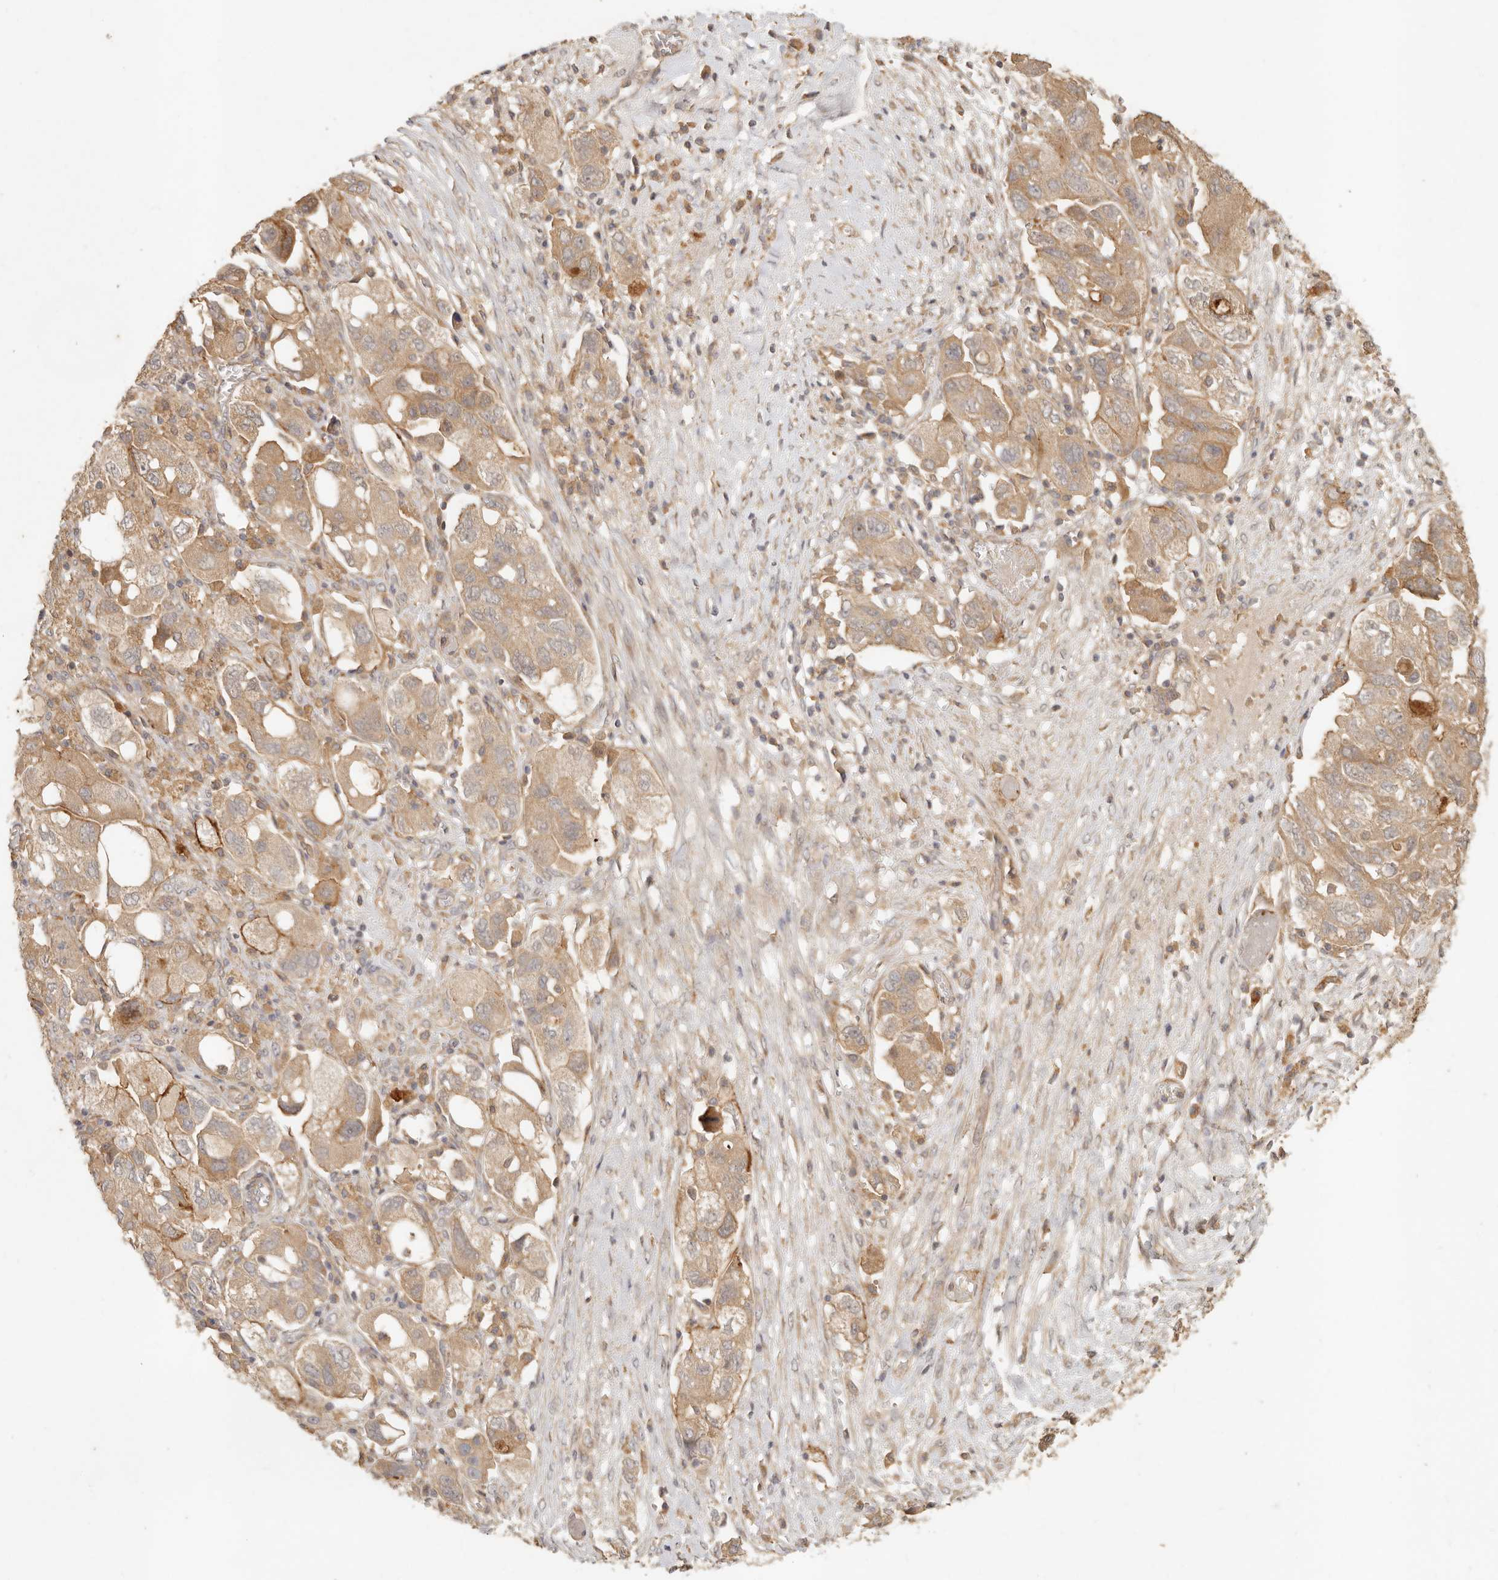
{"staining": {"intensity": "moderate", "quantity": ">75%", "location": "cytoplasmic/membranous"}, "tissue": "ovarian cancer", "cell_type": "Tumor cells", "image_type": "cancer", "snomed": [{"axis": "morphology", "description": "Carcinoma, NOS"}, {"axis": "morphology", "description": "Cystadenocarcinoma, serous, NOS"}, {"axis": "topography", "description": "Ovary"}], "caption": "IHC staining of ovarian carcinoma, which shows medium levels of moderate cytoplasmic/membranous positivity in approximately >75% of tumor cells indicating moderate cytoplasmic/membranous protein positivity. The staining was performed using DAB (brown) for protein detection and nuclei were counterstained in hematoxylin (blue).", "gene": "VIPR1", "patient": {"sex": "female", "age": 69}}